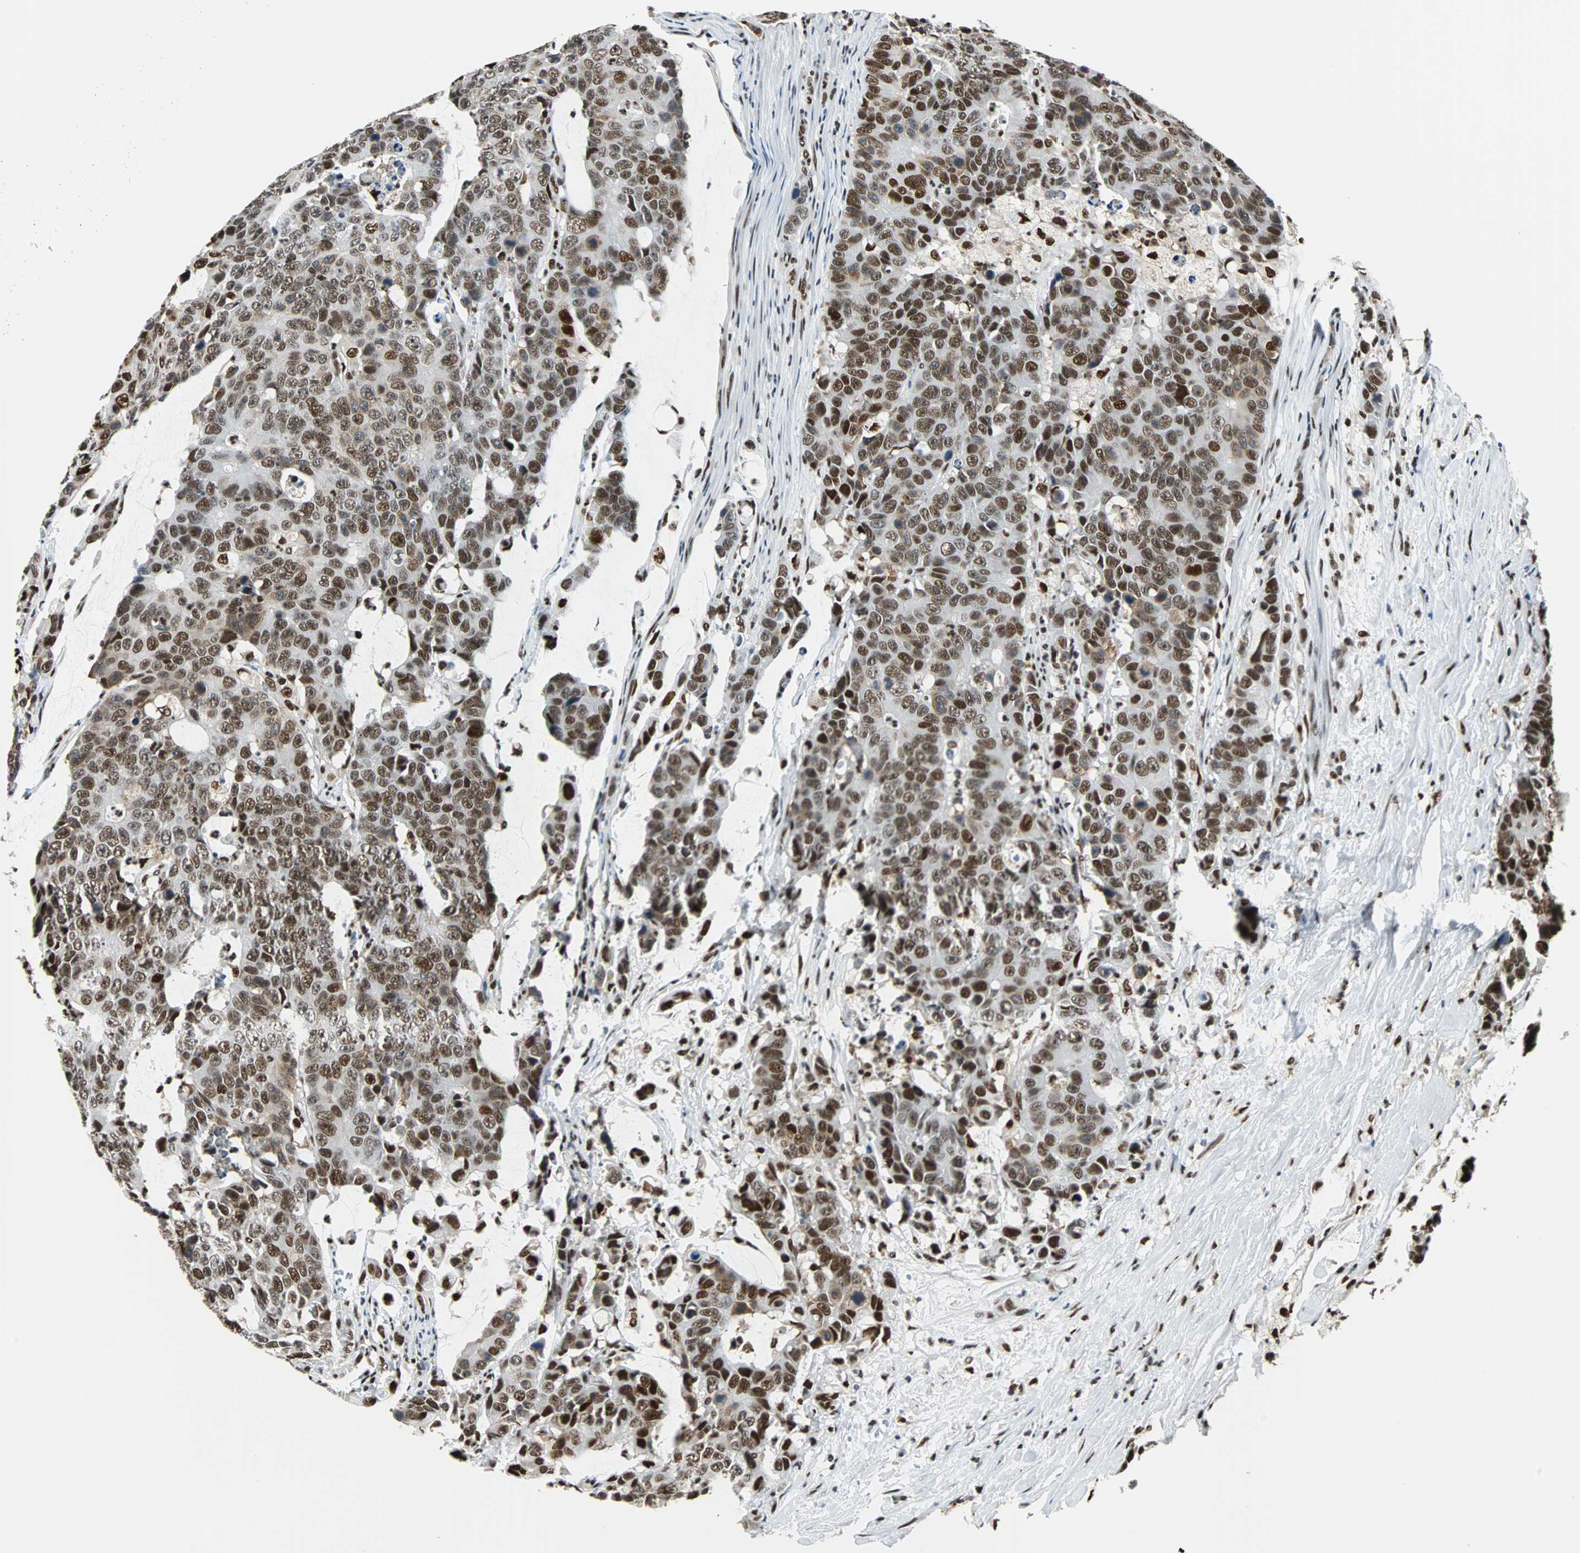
{"staining": {"intensity": "strong", "quantity": ">75%", "location": "nuclear"}, "tissue": "colorectal cancer", "cell_type": "Tumor cells", "image_type": "cancer", "snomed": [{"axis": "morphology", "description": "Adenocarcinoma, NOS"}, {"axis": "topography", "description": "Colon"}], "caption": "A photomicrograph of colorectal adenocarcinoma stained for a protein demonstrates strong nuclear brown staining in tumor cells.", "gene": "XRCC4", "patient": {"sex": "female", "age": 86}}